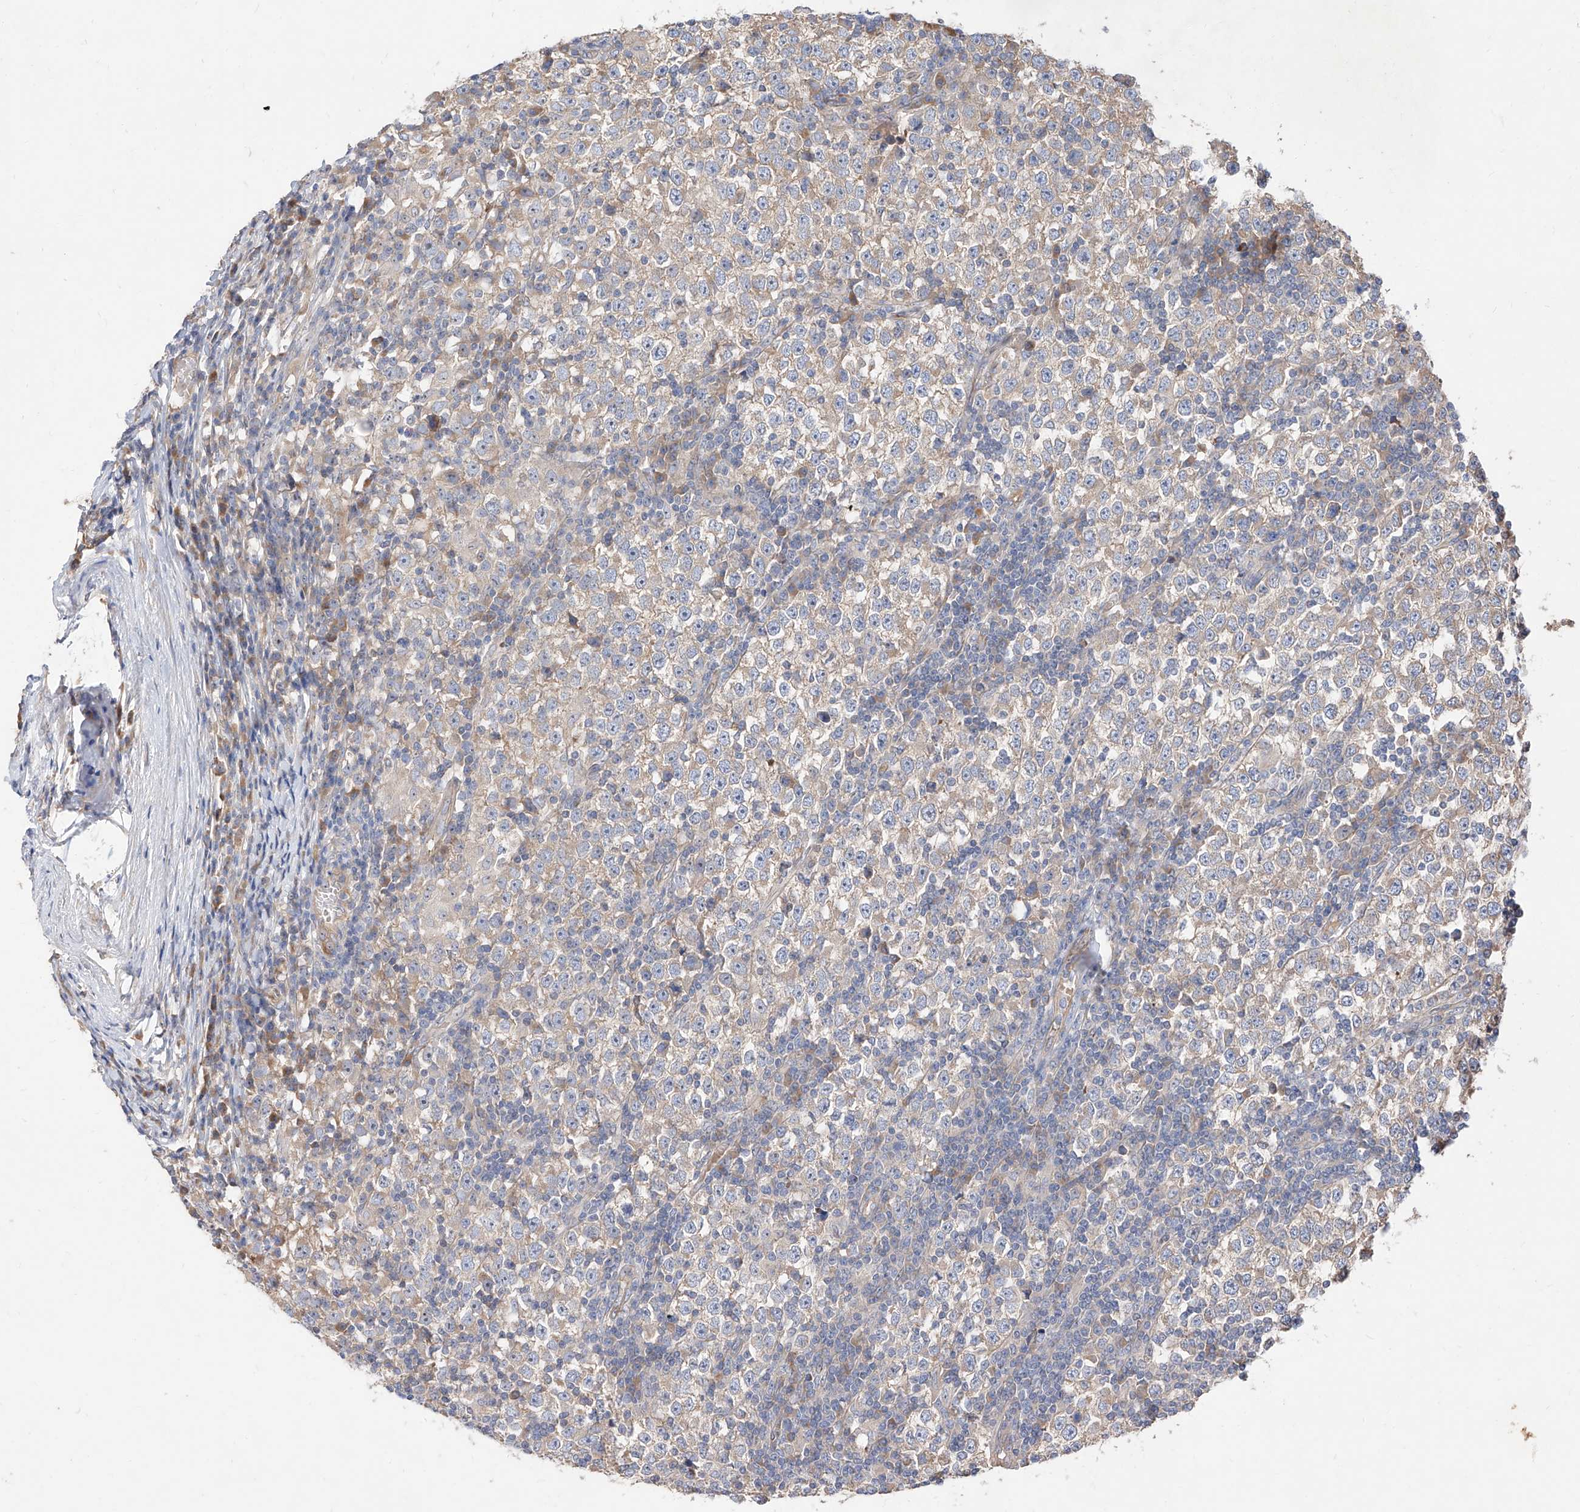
{"staining": {"intensity": "weak", "quantity": "25%-75%", "location": "cytoplasmic/membranous"}, "tissue": "testis cancer", "cell_type": "Tumor cells", "image_type": "cancer", "snomed": [{"axis": "morphology", "description": "Seminoma, NOS"}, {"axis": "topography", "description": "Testis"}], "caption": "Immunohistochemical staining of human seminoma (testis) demonstrates low levels of weak cytoplasmic/membranous staining in about 25%-75% of tumor cells. (Brightfield microscopy of DAB IHC at high magnification).", "gene": "DIRAS3", "patient": {"sex": "male", "age": 65}}